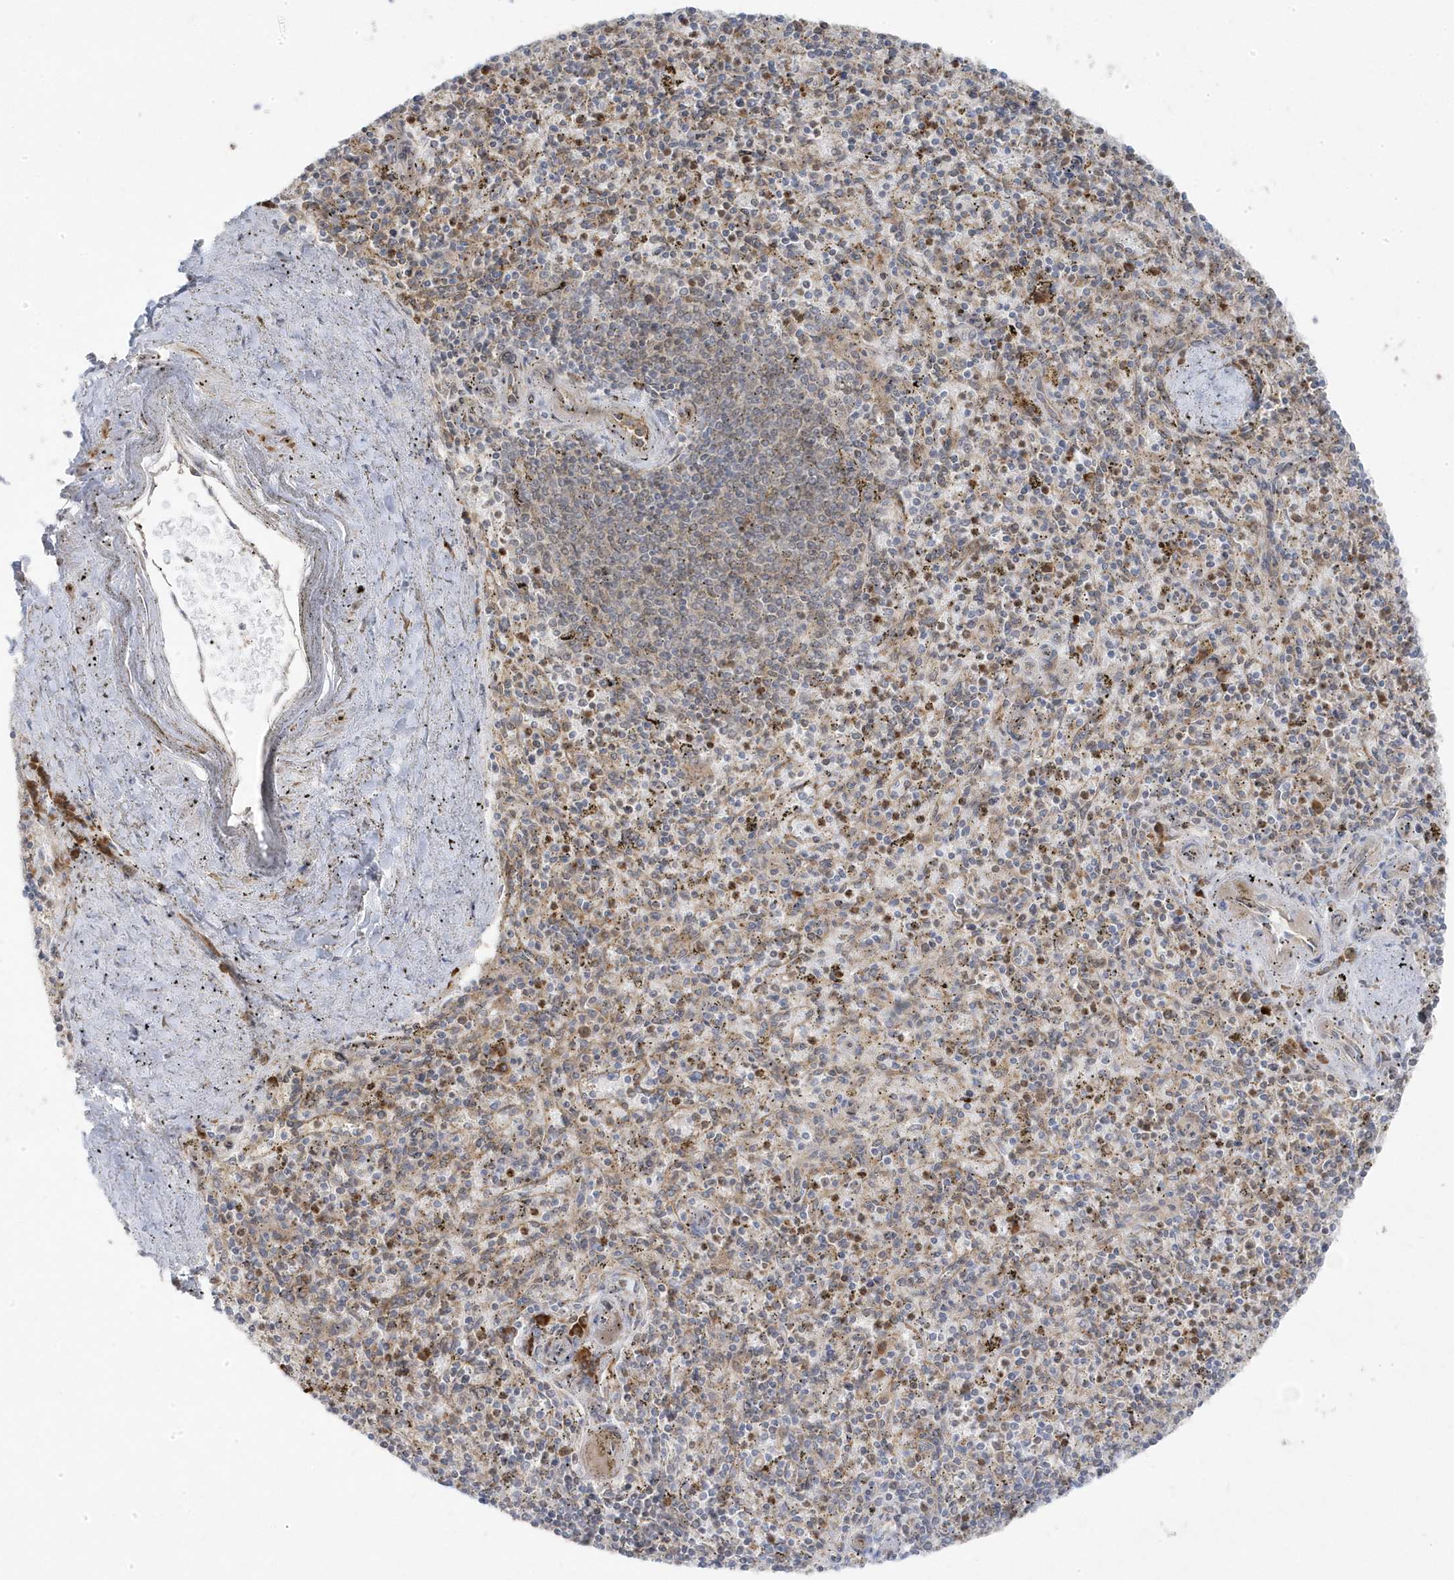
{"staining": {"intensity": "weak", "quantity": "<25%", "location": "cytoplasmic/membranous"}, "tissue": "spleen", "cell_type": "Cells in red pulp", "image_type": "normal", "snomed": [{"axis": "morphology", "description": "Normal tissue, NOS"}, {"axis": "topography", "description": "Spleen"}], "caption": "The immunohistochemistry histopathology image has no significant staining in cells in red pulp of spleen.", "gene": "ZNF654", "patient": {"sex": "male", "age": 72}}